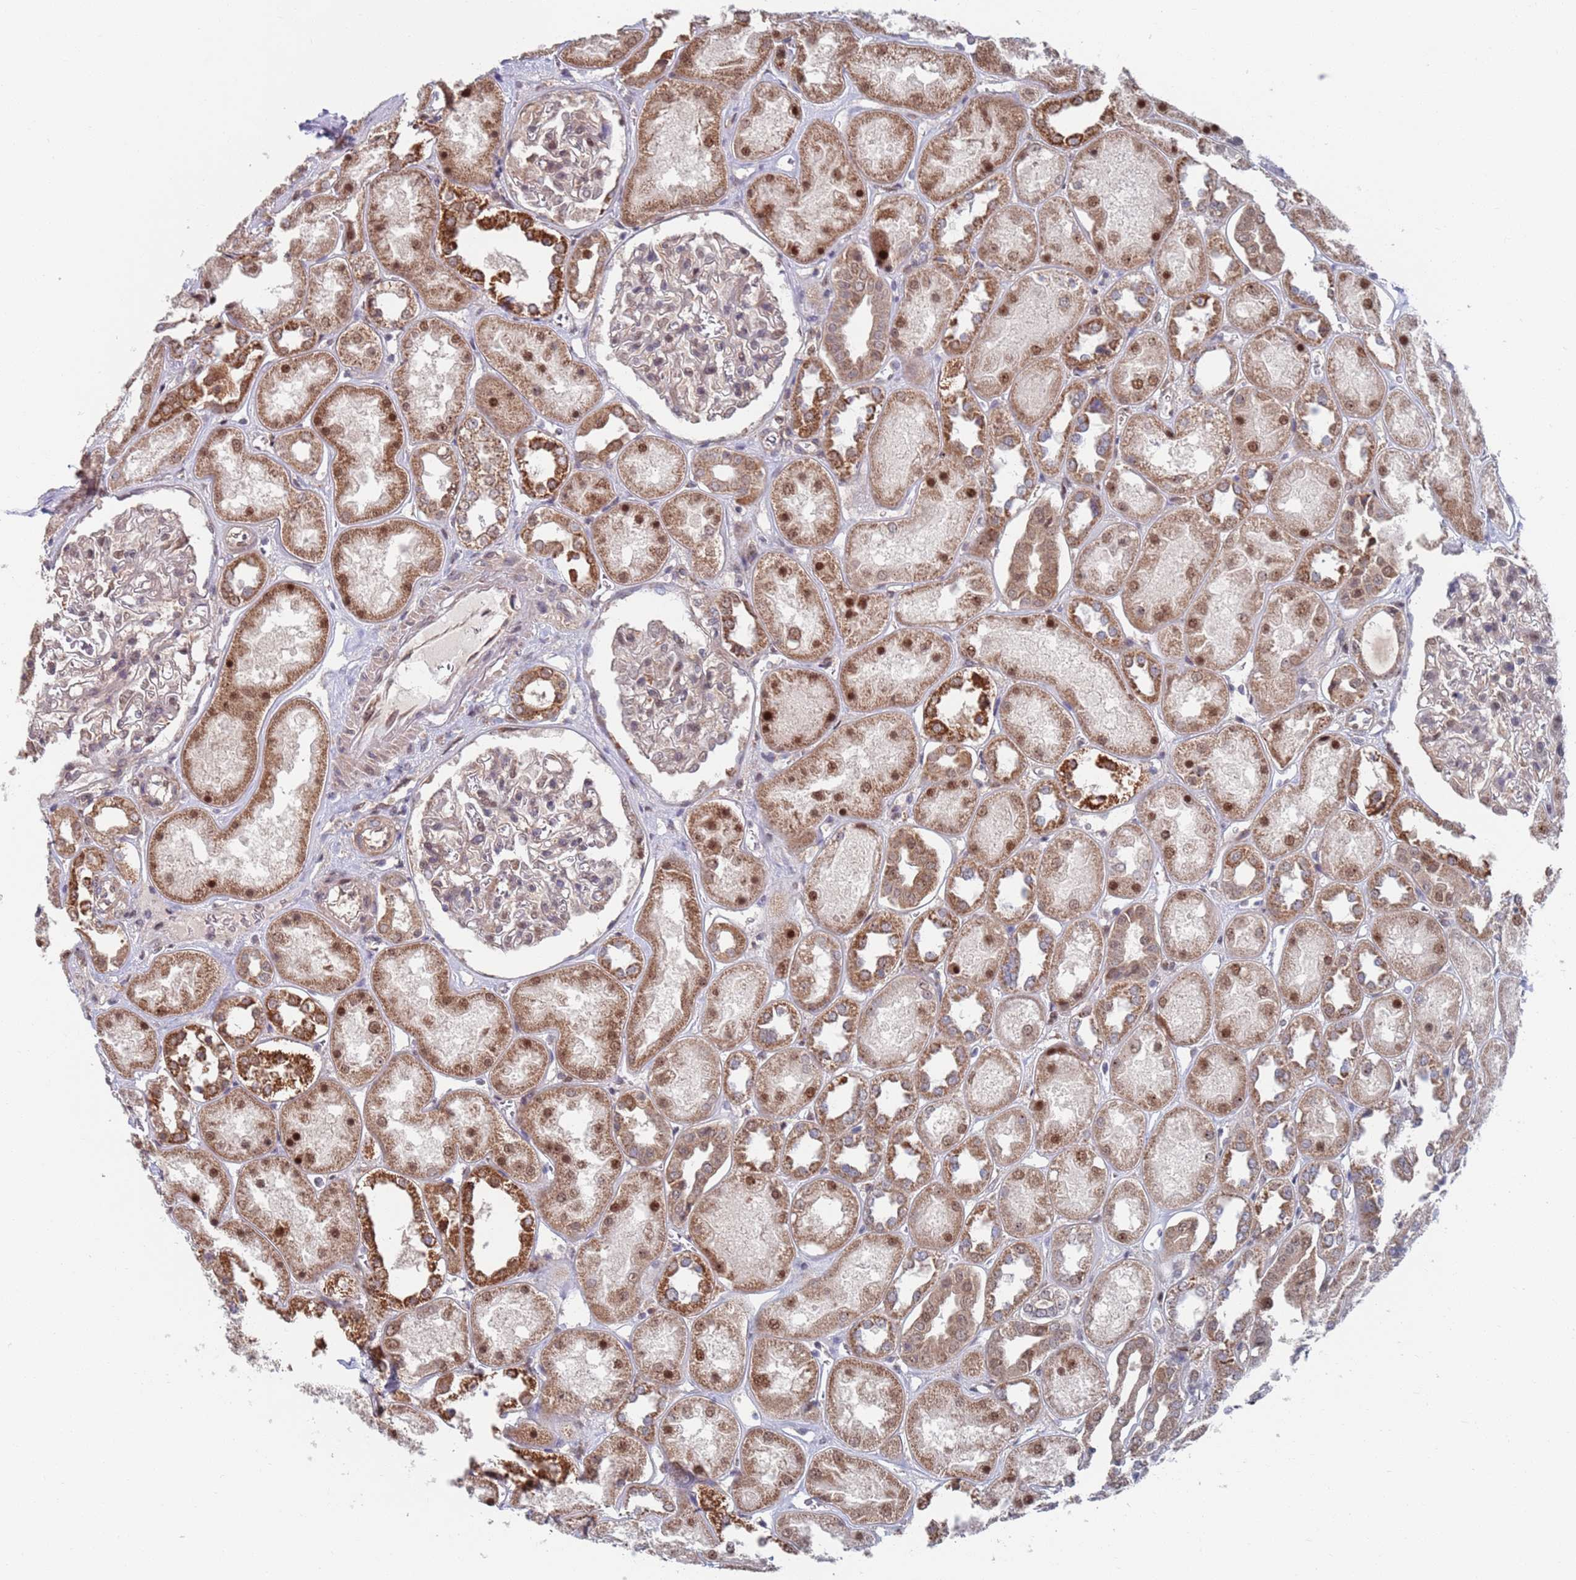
{"staining": {"intensity": "weak", "quantity": "<25%", "location": "nuclear"}, "tissue": "kidney", "cell_type": "Cells in glomeruli", "image_type": "normal", "snomed": [{"axis": "morphology", "description": "Normal tissue, NOS"}, {"axis": "topography", "description": "Kidney"}], "caption": "High power microscopy micrograph of an IHC image of unremarkable kidney, revealing no significant positivity in cells in glomeruli.", "gene": "RPP25", "patient": {"sex": "male", "age": 70}}